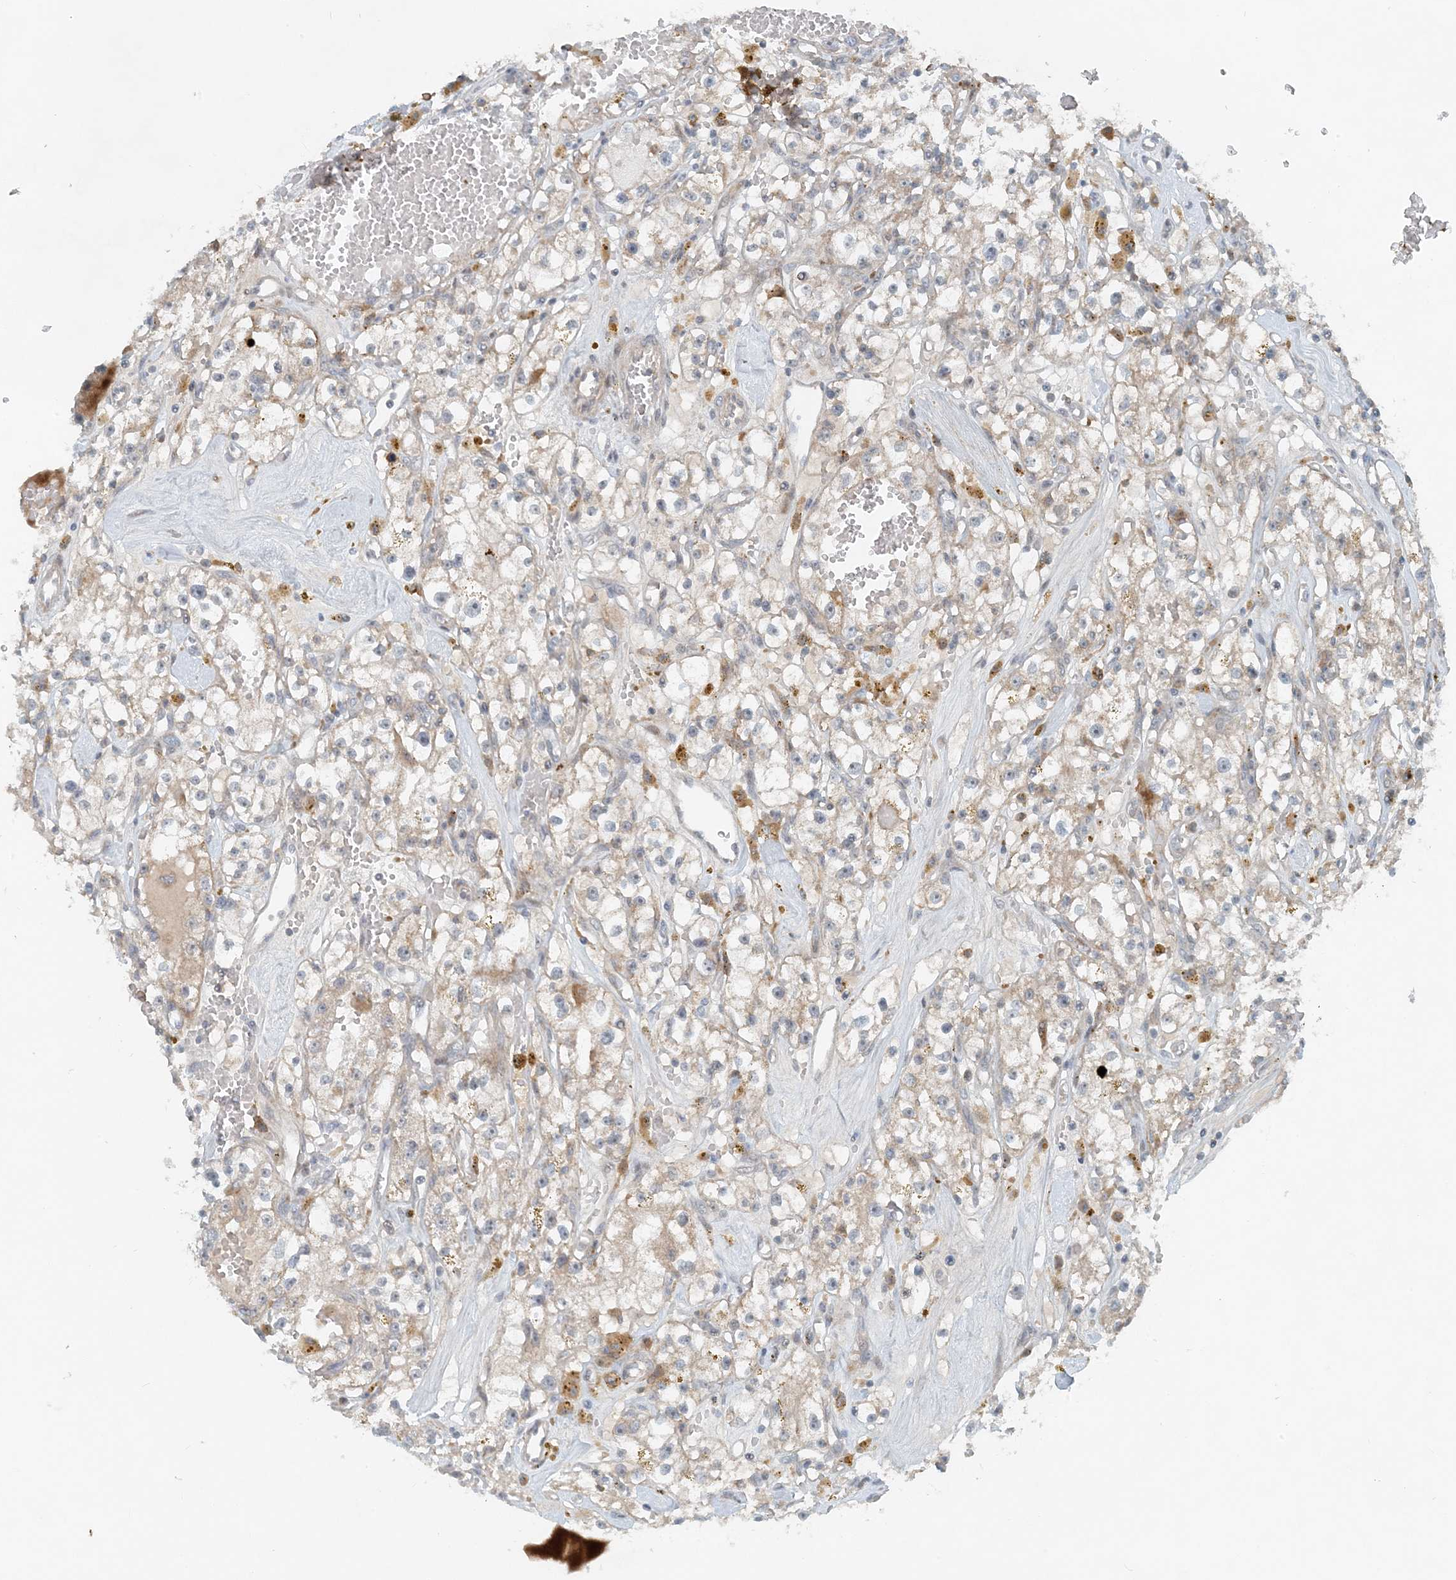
{"staining": {"intensity": "weak", "quantity": "25%-75%", "location": "cytoplasmic/membranous"}, "tissue": "renal cancer", "cell_type": "Tumor cells", "image_type": "cancer", "snomed": [{"axis": "morphology", "description": "Adenocarcinoma, NOS"}, {"axis": "topography", "description": "Kidney"}], "caption": "A low amount of weak cytoplasmic/membranous positivity is present in about 25%-75% of tumor cells in adenocarcinoma (renal) tissue.", "gene": "MITD1", "patient": {"sex": "male", "age": 56}}